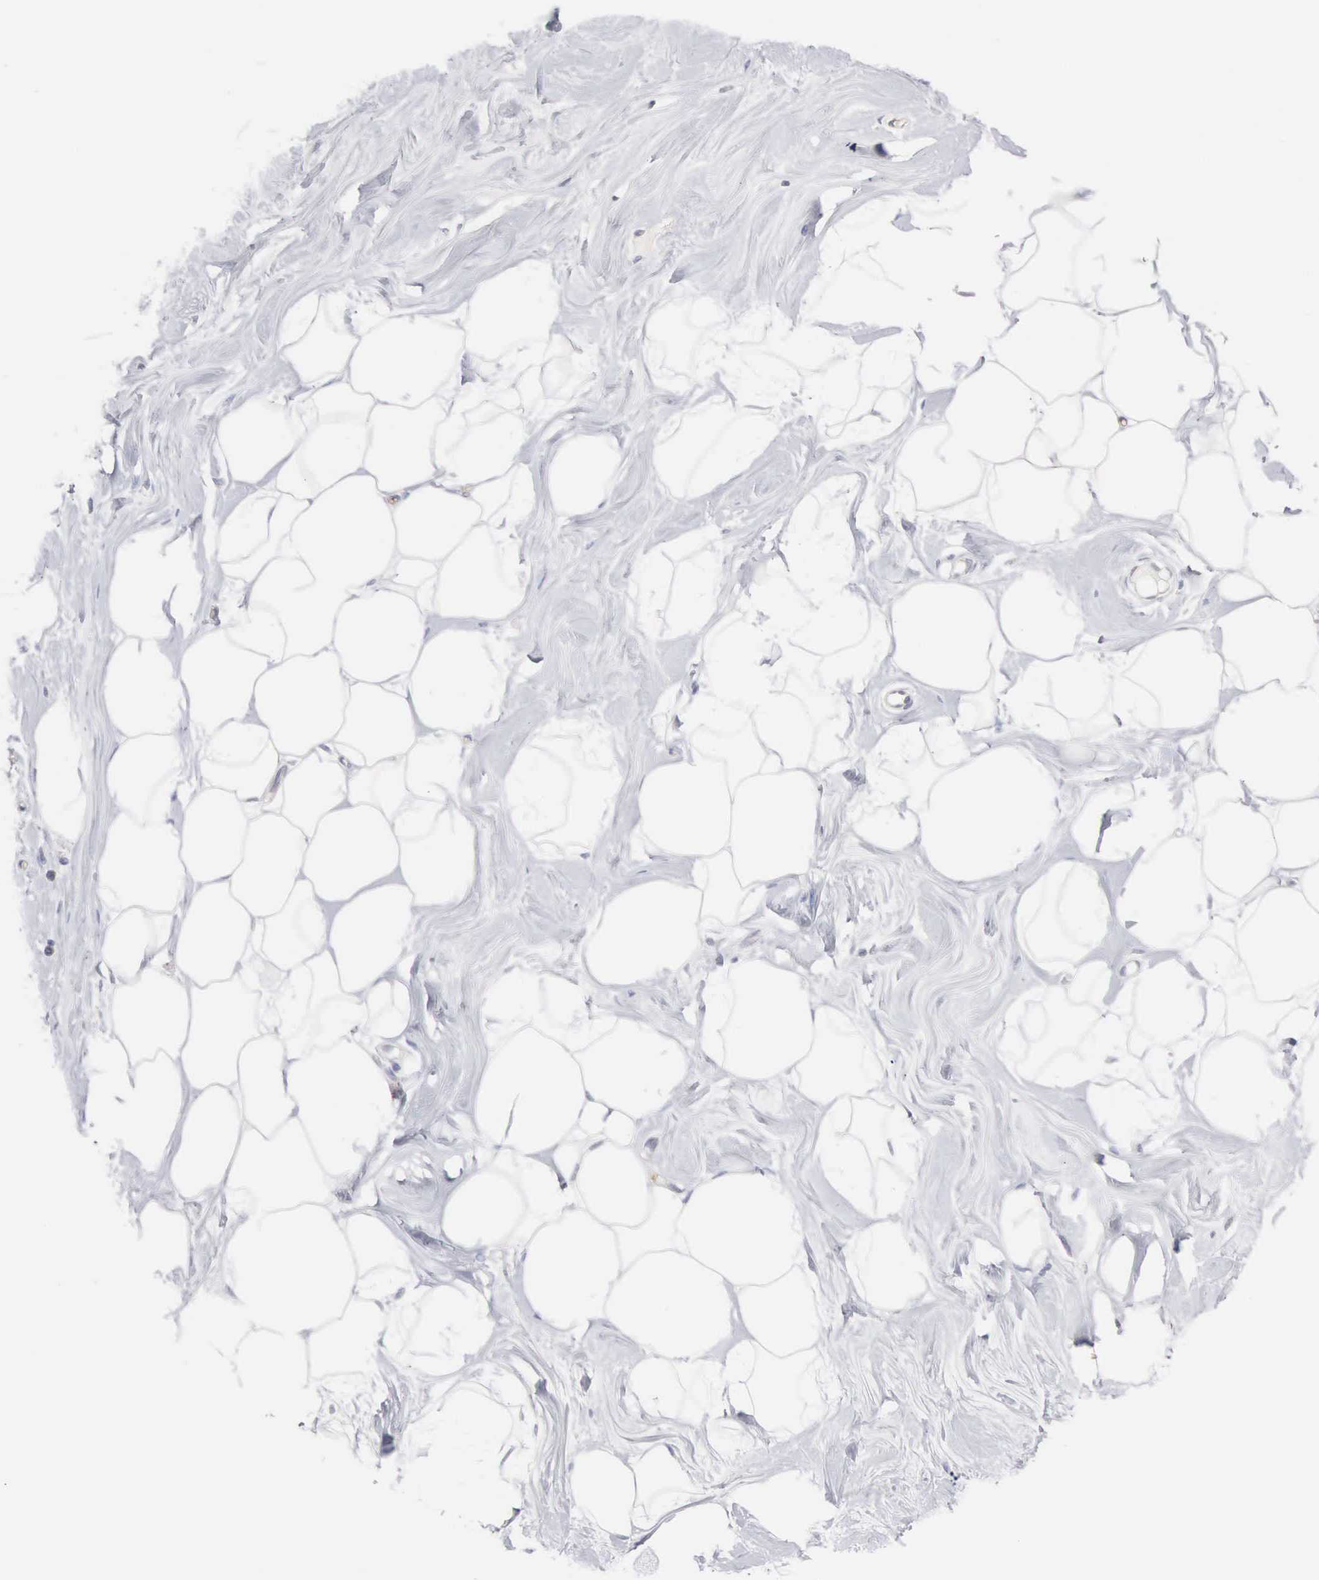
{"staining": {"intensity": "negative", "quantity": "none", "location": "none"}, "tissue": "adipose tissue", "cell_type": "Adipocytes", "image_type": "normal", "snomed": [{"axis": "morphology", "description": "Normal tissue, NOS"}, {"axis": "topography", "description": "Breast"}], "caption": "Immunohistochemistry (IHC) of unremarkable human adipose tissue reveals no staining in adipocytes.", "gene": "INF2", "patient": {"sex": "female", "age": 44}}